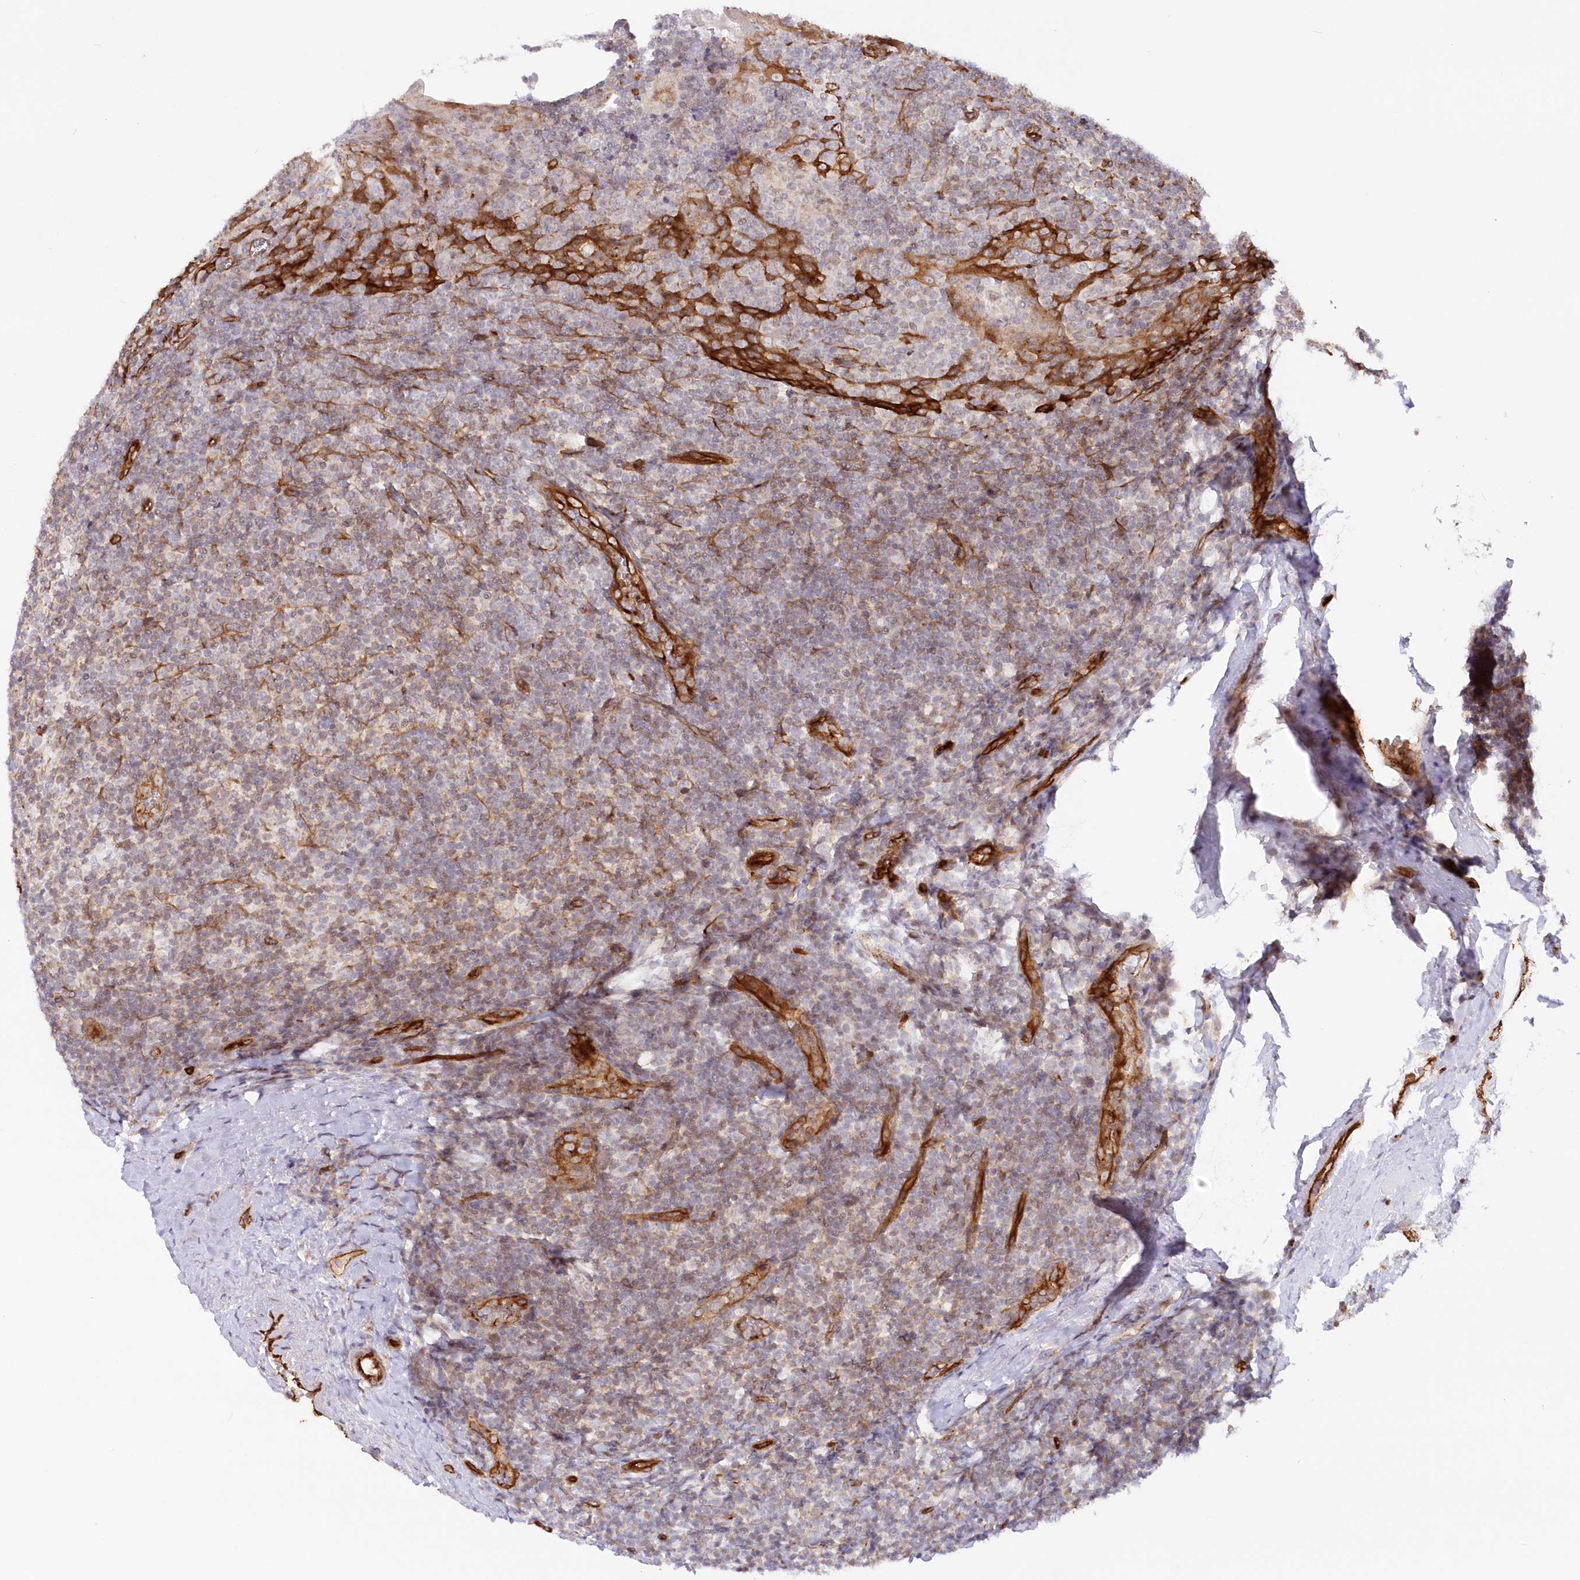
{"staining": {"intensity": "negative", "quantity": "none", "location": "none"}, "tissue": "tonsil", "cell_type": "Germinal center cells", "image_type": "normal", "snomed": [{"axis": "morphology", "description": "Normal tissue, NOS"}, {"axis": "topography", "description": "Tonsil"}], "caption": "Immunohistochemistry (IHC) of benign tonsil shows no positivity in germinal center cells. The staining was performed using DAB to visualize the protein expression in brown, while the nuclei were stained in blue with hematoxylin (Magnification: 20x).", "gene": "AFAP1L2", "patient": {"sex": "male", "age": 37}}